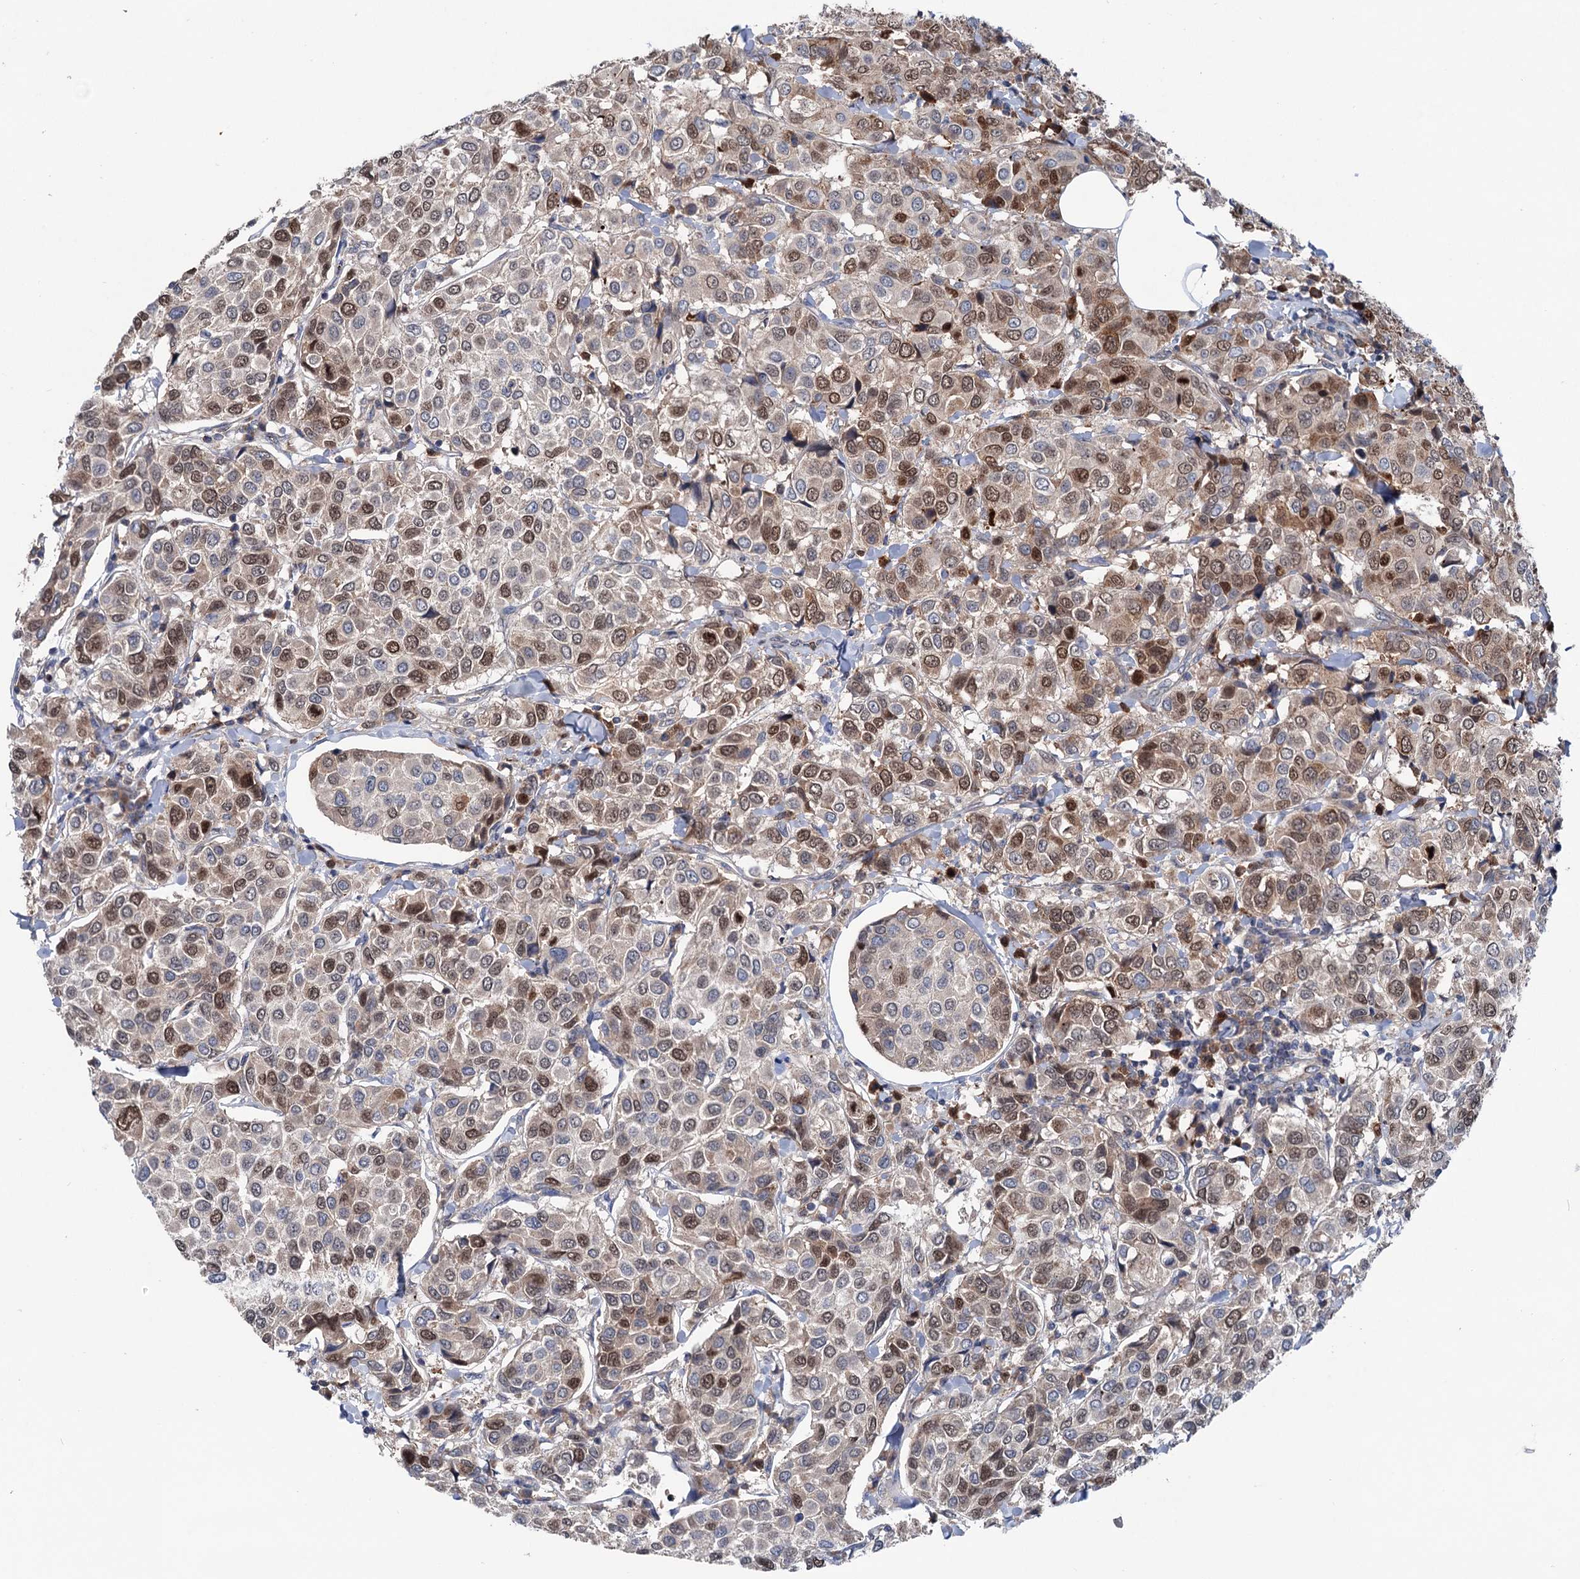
{"staining": {"intensity": "moderate", "quantity": "25%-75%", "location": "cytoplasmic/membranous,nuclear"}, "tissue": "breast cancer", "cell_type": "Tumor cells", "image_type": "cancer", "snomed": [{"axis": "morphology", "description": "Duct carcinoma"}, {"axis": "topography", "description": "Breast"}], "caption": "High-power microscopy captured an immunohistochemistry (IHC) image of breast cancer (invasive ductal carcinoma), revealing moderate cytoplasmic/membranous and nuclear expression in about 25%-75% of tumor cells.", "gene": "NCAPD2", "patient": {"sex": "female", "age": 55}}